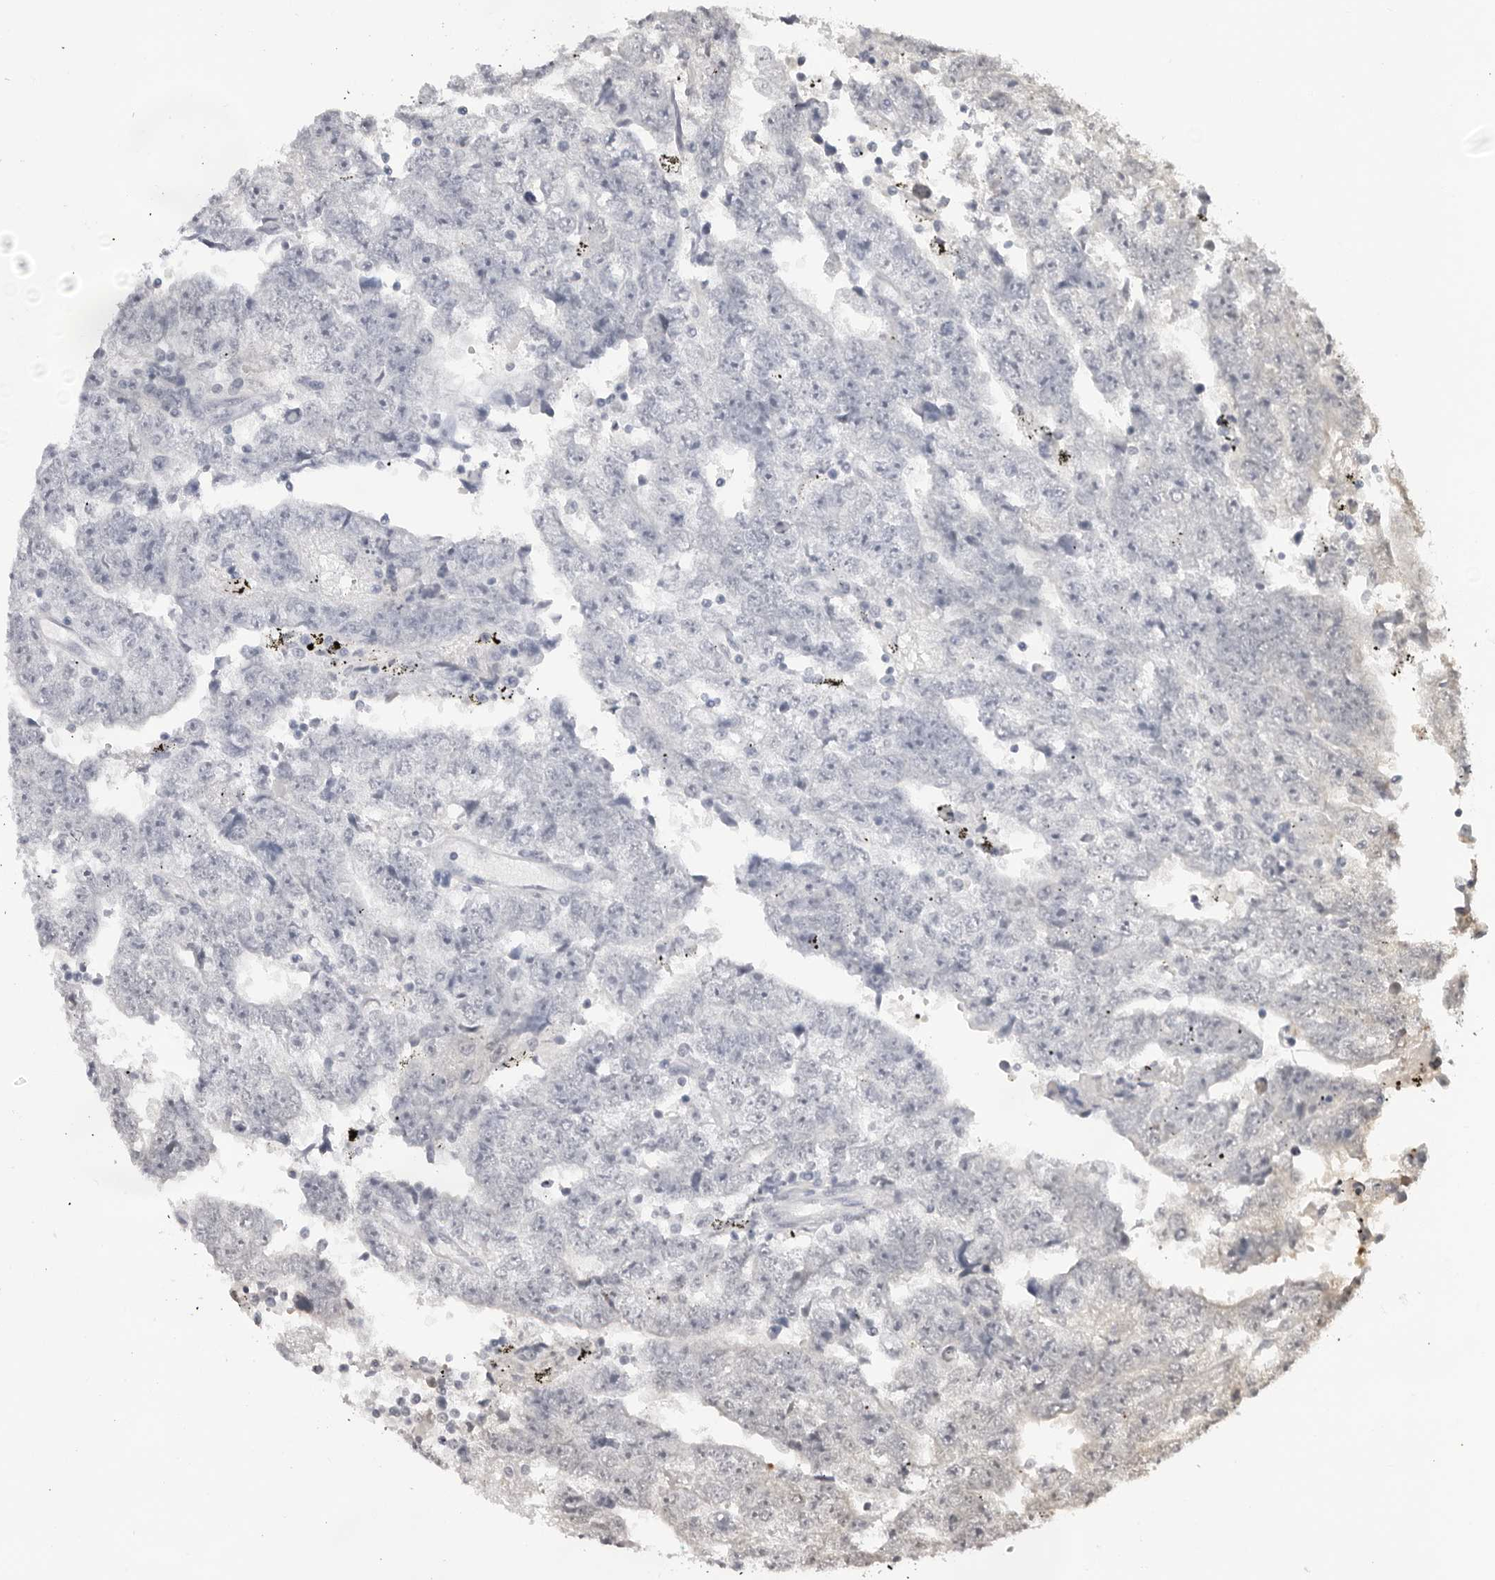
{"staining": {"intensity": "negative", "quantity": "none", "location": "none"}, "tissue": "testis cancer", "cell_type": "Tumor cells", "image_type": "cancer", "snomed": [{"axis": "morphology", "description": "Carcinoma, Embryonal, NOS"}, {"axis": "topography", "description": "Testis"}], "caption": "Tumor cells show no significant positivity in embryonal carcinoma (testis).", "gene": "SRGAP2", "patient": {"sex": "male", "age": 25}}